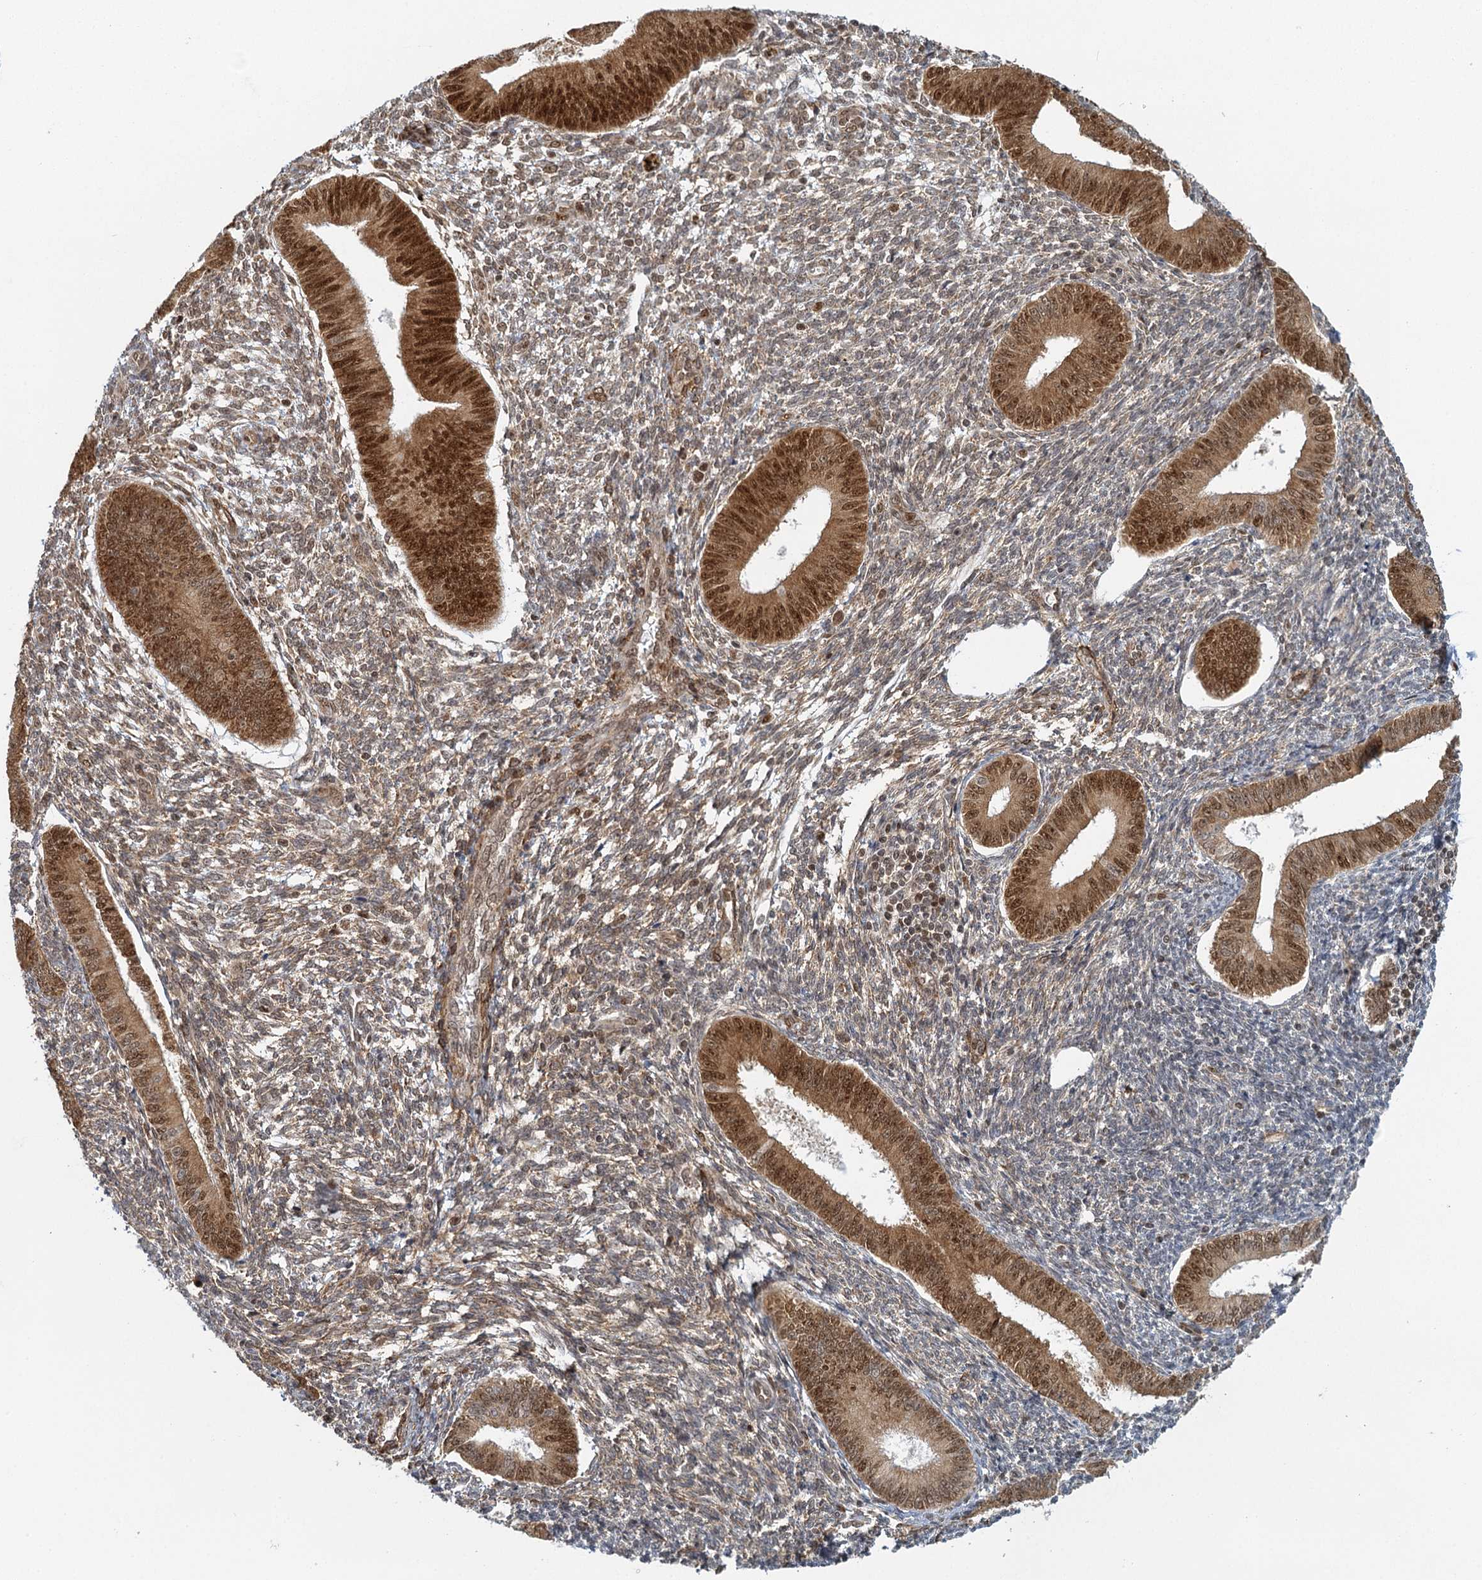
{"staining": {"intensity": "strong", "quantity": "25%-75%", "location": "cytoplasmic/membranous,nuclear"}, "tissue": "endometrium", "cell_type": "Cells in endometrial stroma", "image_type": "normal", "snomed": [{"axis": "morphology", "description": "Normal tissue, NOS"}, {"axis": "topography", "description": "Uterus"}, {"axis": "topography", "description": "Endometrium"}], "caption": "A high amount of strong cytoplasmic/membranous,nuclear positivity is seen in about 25%-75% of cells in endometrial stroma in unremarkable endometrium.", "gene": "GPATCH11", "patient": {"sex": "female", "age": 48}}